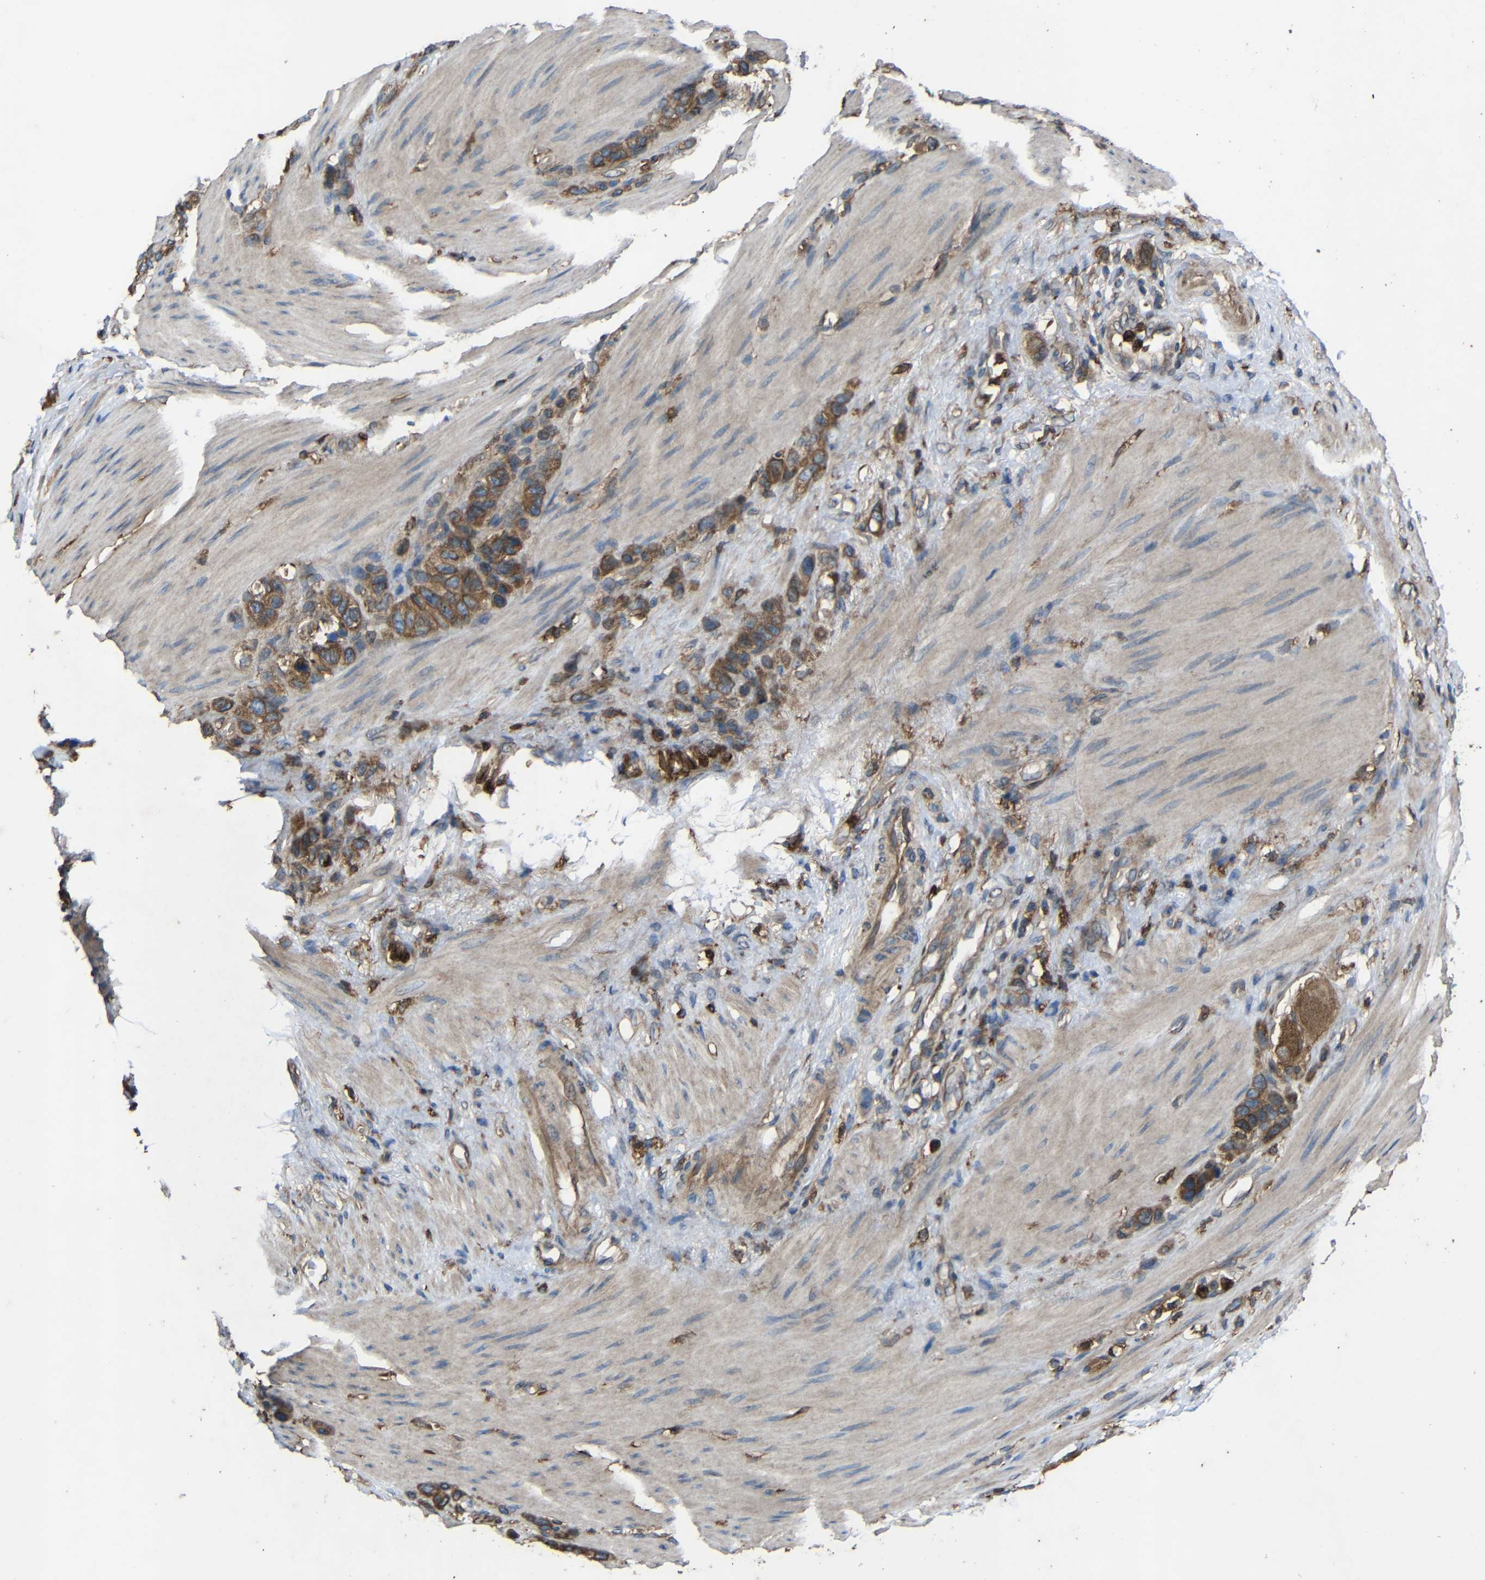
{"staining": {"intensity": "moderate", "quantity": ">75%", "location": "cytoplasmic/membranous"}, "tissue": "stomach cancer", "cell_type": "Tumor cells", "image_type": "cancer", "snomed": [{"axis": "morphology", "description": "Adenocarcinoma, NOS"}, {"axis": "morphology", "description": "Adenocarcinoma, High grade"}, {"axis": "topography", "description": "Stomach, upper"}, {"axis": "topography", "description": "Stomach, lower"}], "caption": "Adenocarcinoma (stomach) stained for a protein (brown) demonstrates moderate cytoplasmic/membranous positive staining in about >75% of tumor cells.", "gene": "TREM2", "patient": {"sex": "female", "age": 65}}